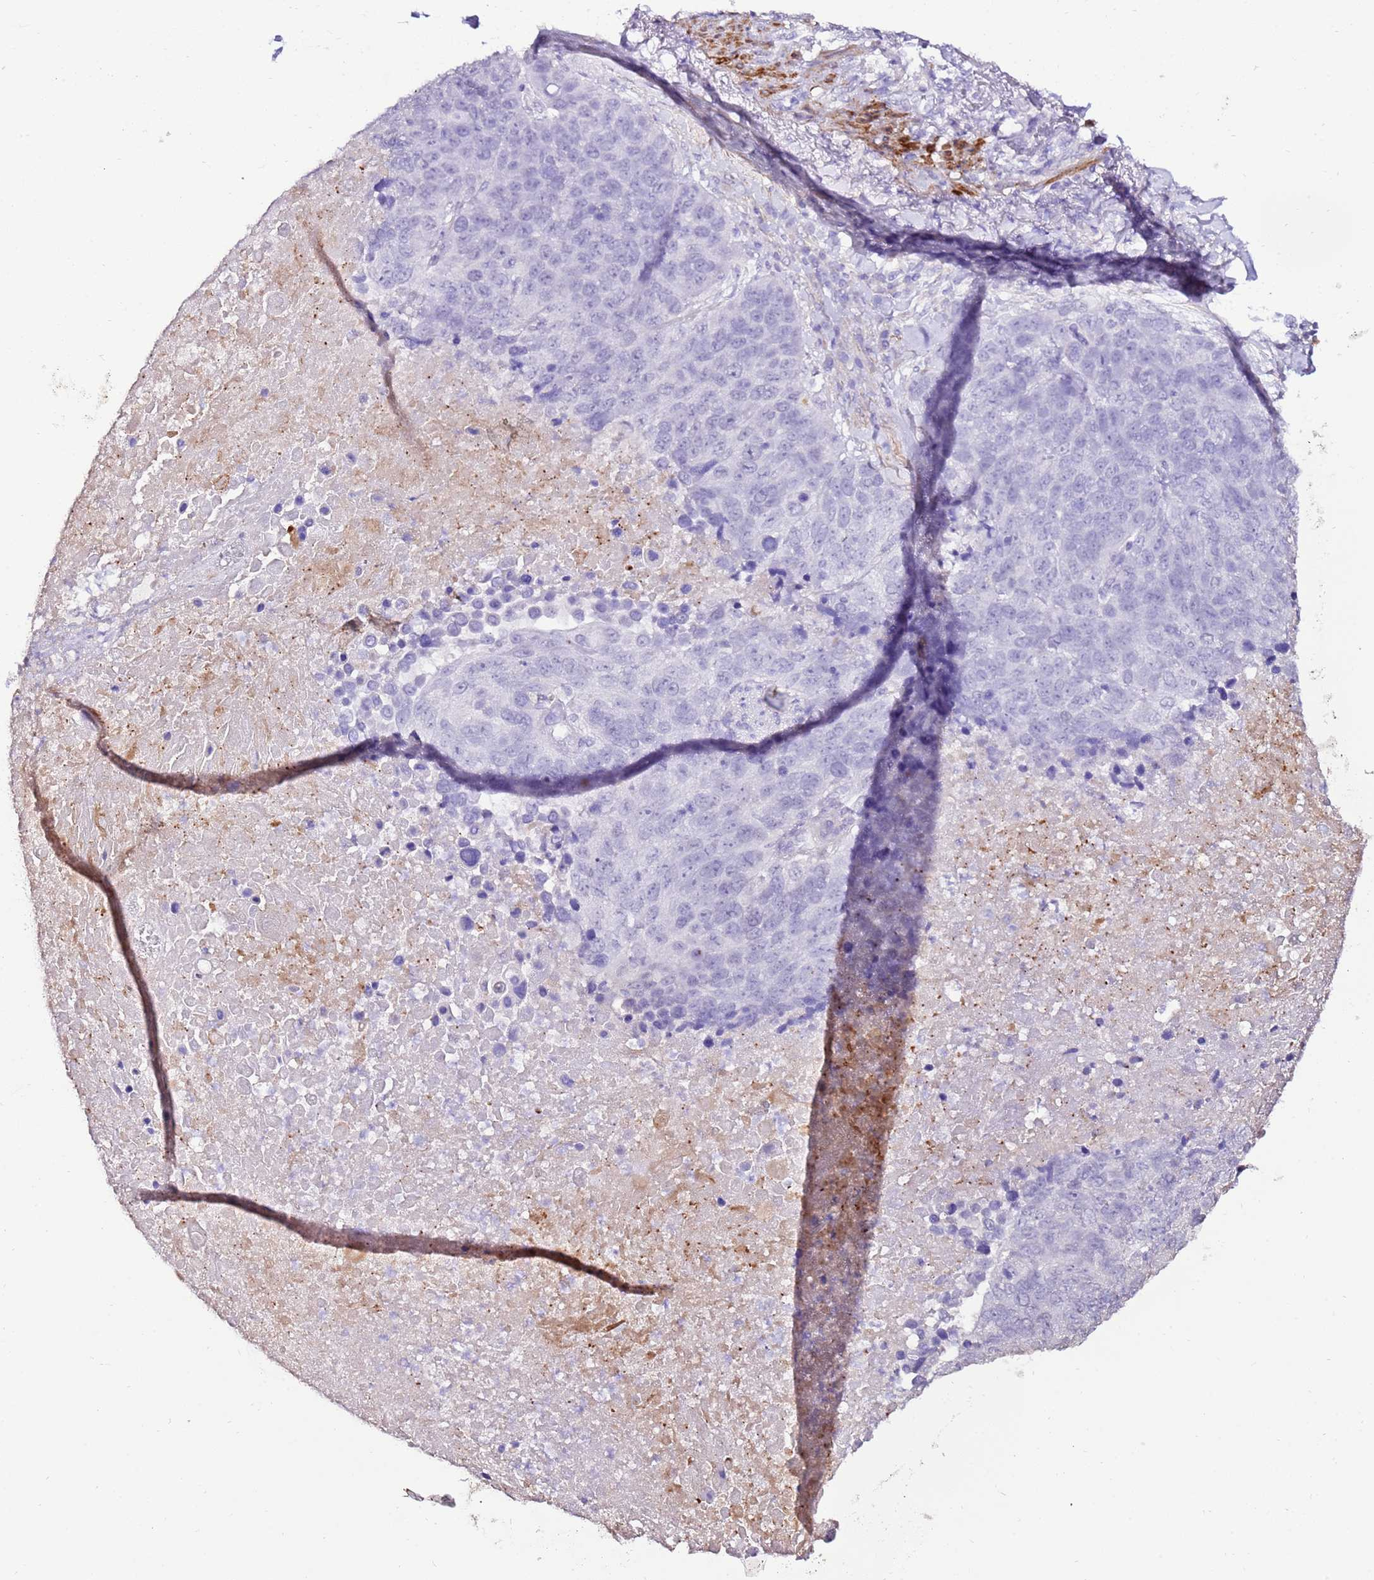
{"staining": {"intensity": "negative", "quantity": "none", "location": "none"}, "tissue": "lung cancer", "cell_type": "Tumor cells", "image_type": "cancer", "snomed": [{"axis": "morphology", "description": "Normal tissue, NOS"}, {"axis": "morphology", "description": "Squamous cell carcinoma, NOS"}, {"axis": "topography", "description": "Lymph node"}, {"axis": "topography", "description": "Lung"}], "caption": "Tumor cells show no significant positivity in squamous cell carcinoma (lung). (Brightfield microscopy of DAB (3,3'-diaminobenzidine) immunohistochemistry at high magnification).", "gene": "ART5", "patient": {"sex": "male", "age": 66}}